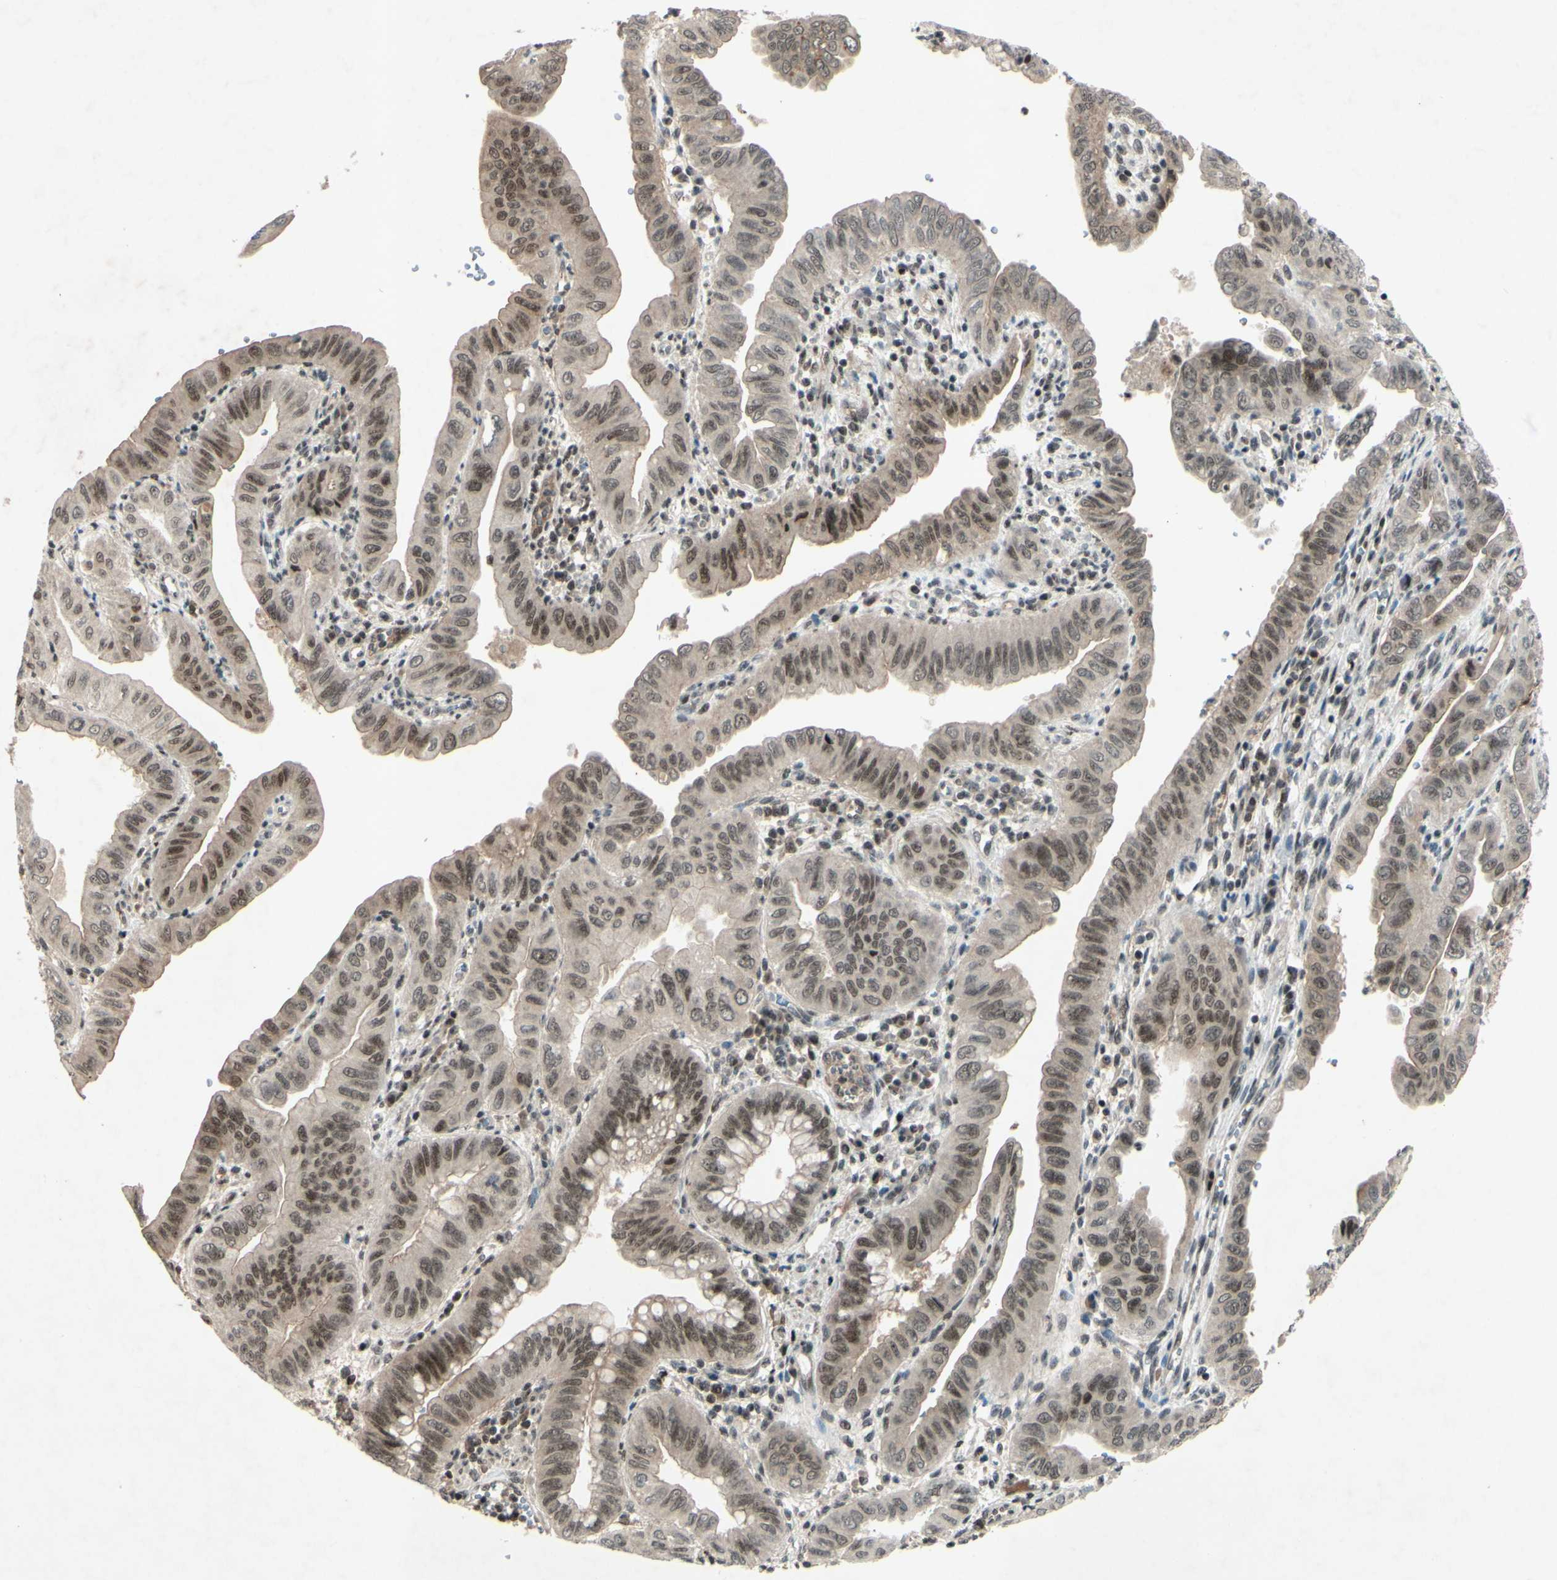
{"staining": {"intensity": "moderate", "quantity": ">75%", "location": "cytoplasmic/membranous,nuclear"}, "tissue": "pancreatic cancer", "cell_type": "Tumor cells", "image_type": "cancer", "snomed": [{"axis": "morphology", "description": "Normal tissue, NOS"}, {"axis": "topography", "description": "Lymph node"}], "caption": "About >75% of tumor cells in human pancreatic cancer reveal moderate cytoplasmic/membranous and nuclear protein positivity as visualized by brown immunohistochemical staining.", "gene": "SNW1", "patient": {"sex": "male", "age": 50}}